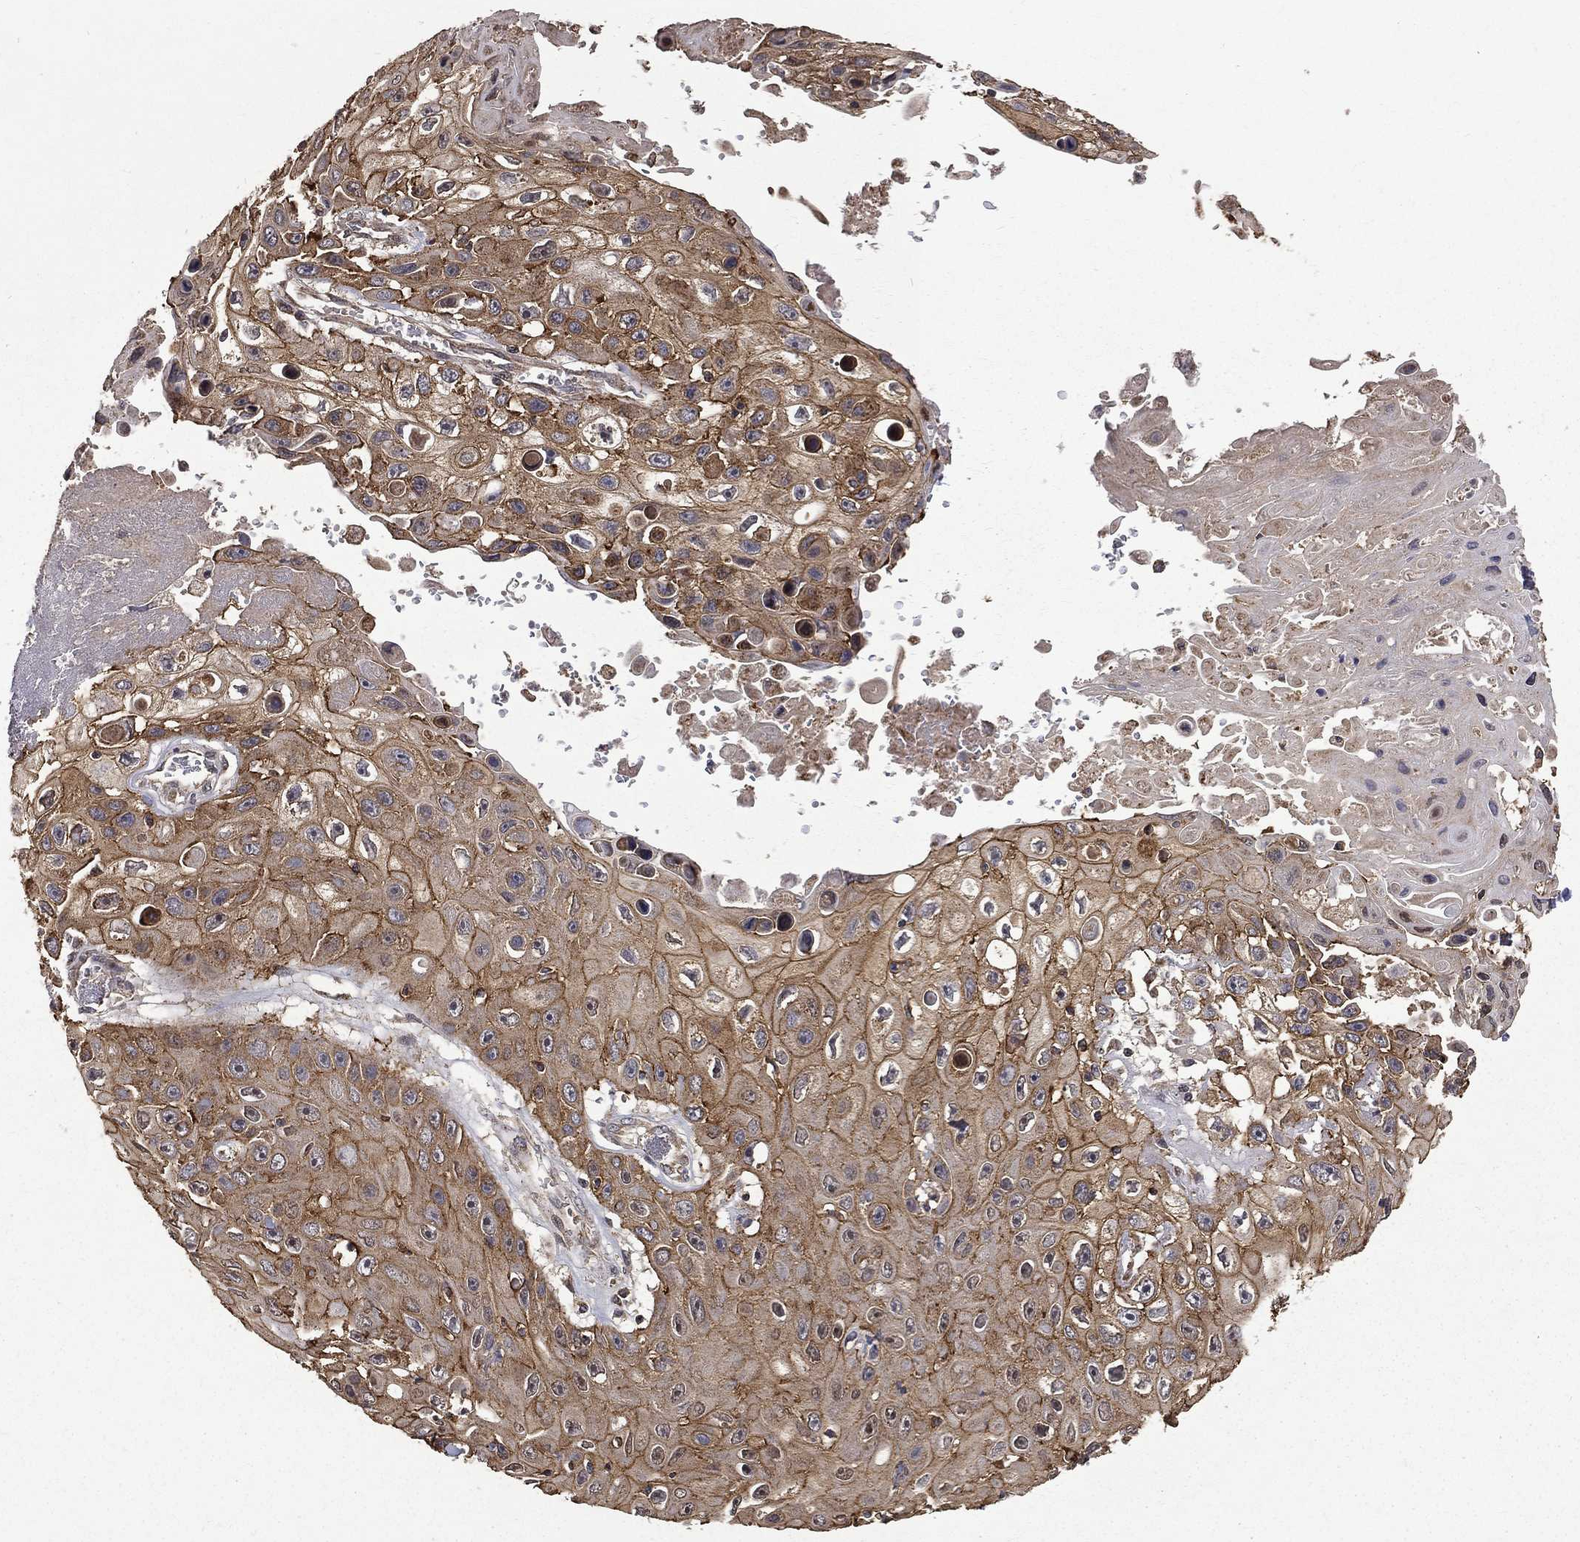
{"staining": {"intensity": "strong", "quantity": ">75%", "location": "cytoplasmic/membranous"}, "tissue": "skin cancer", "cell_type": "Tumor cells", "image_type": "cancer", "snomed": [{"axis": "morphology", "description": "Squamous cell carcinoma, NOS"}, {"axis": "topography", "description": "Skin"}], "caption": "Skin squamous cell carcinoma tissue shows strong cytoplasmic/membranous positivity in approximately >75% of tumor cells, visualized by immunohistochemistry.", "gene": "RPGR", "patient": {"sex": "male", "age": 82}}